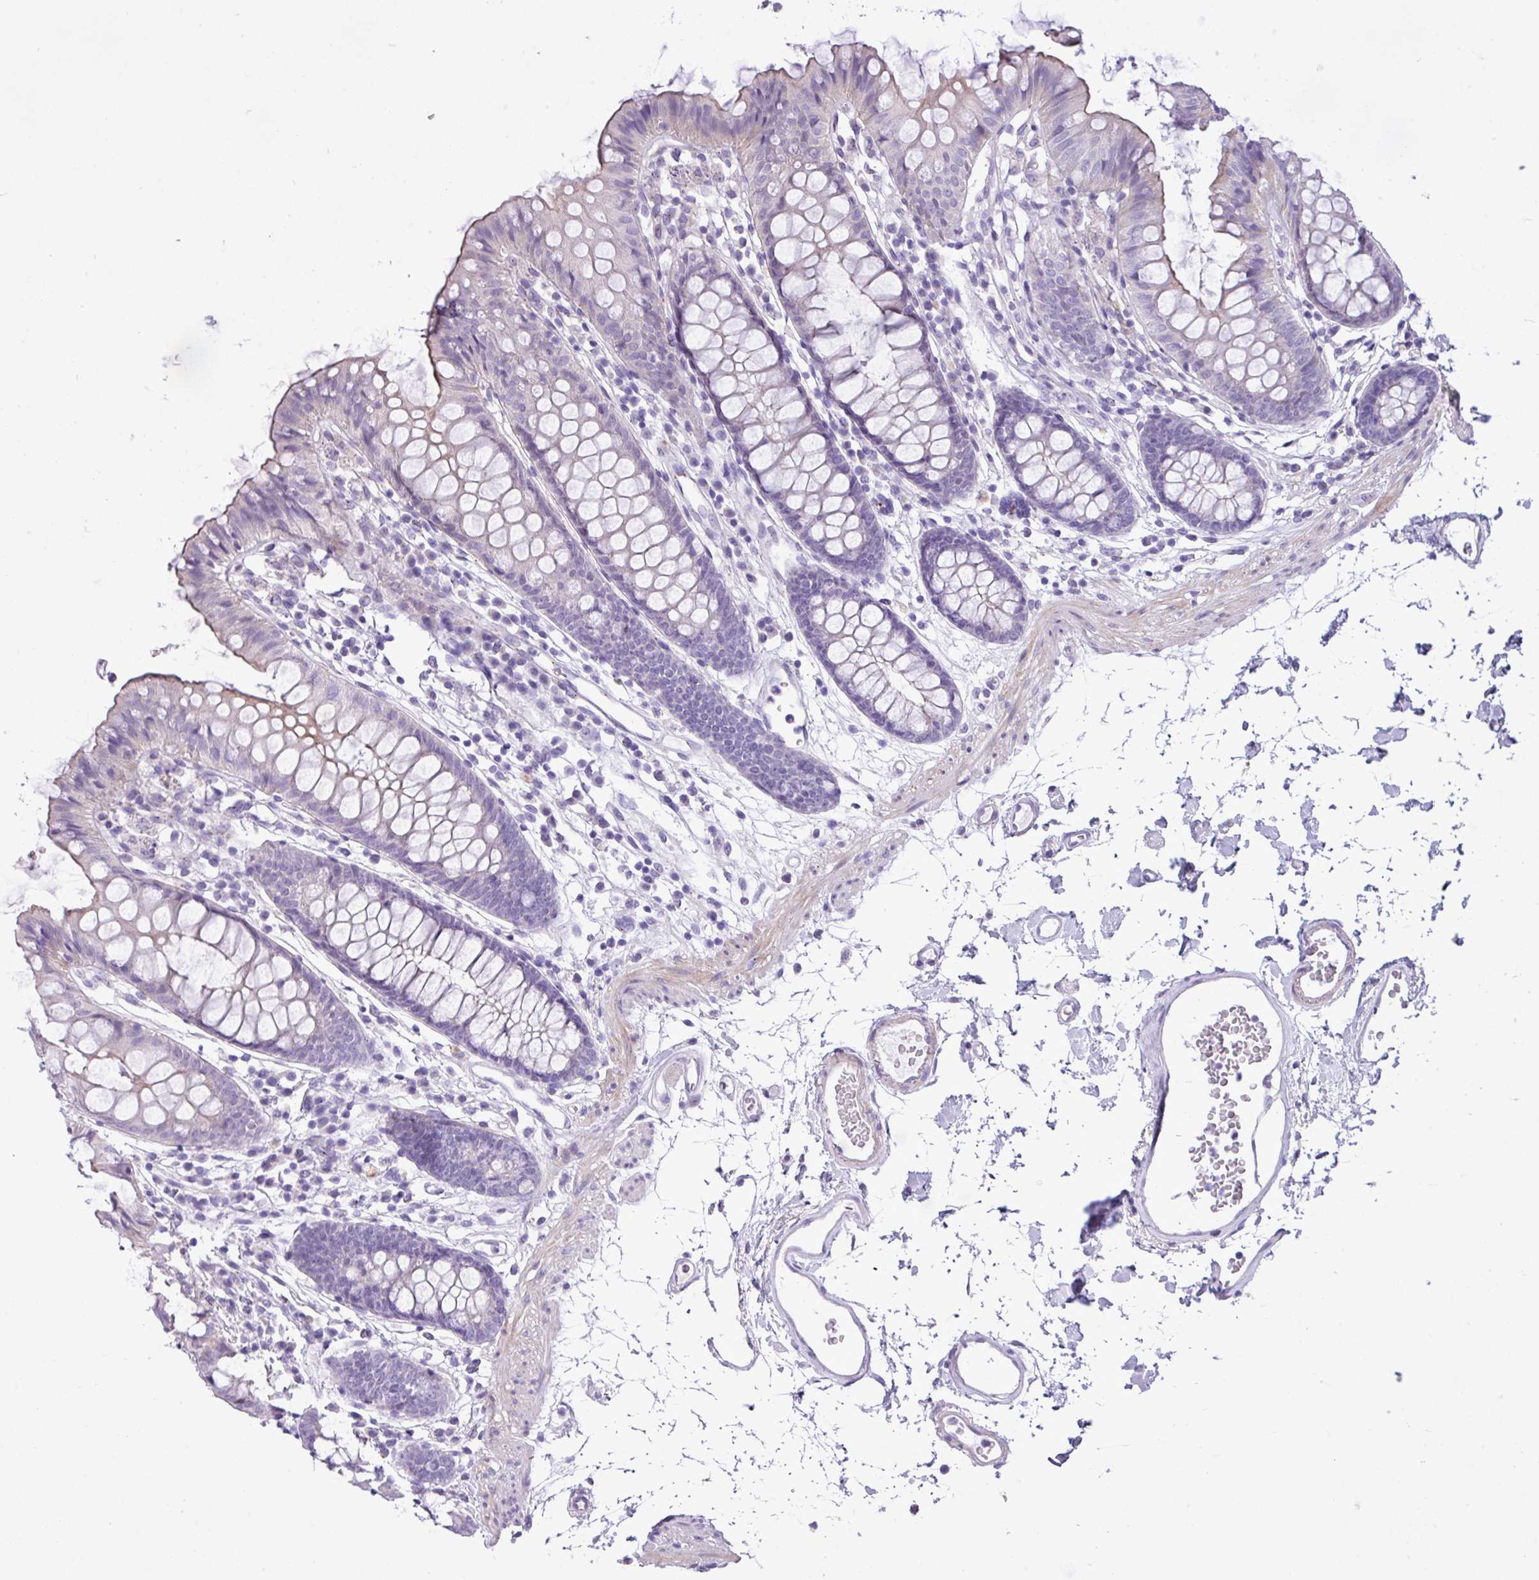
{"staining": {"intensity": "weak", "quantity": ">75%", "location": "cytoplasmic/membranous"}, "tissue": "colon", "cell_type": "Endothelial cells", "image_type": "normal", "snomed": [{"axis": "morphology", "description": "Normal tissue, NOS"}, {"axis": "topography", "description": "Colon"}], "caption": "Protein expression analysis of normal human colon reveals weak cytoplasmic/membranous staining in approximately >75% of endothelial cells.", "gene": "SPINK8", "patient": {"sex": "female", "age": 84}}